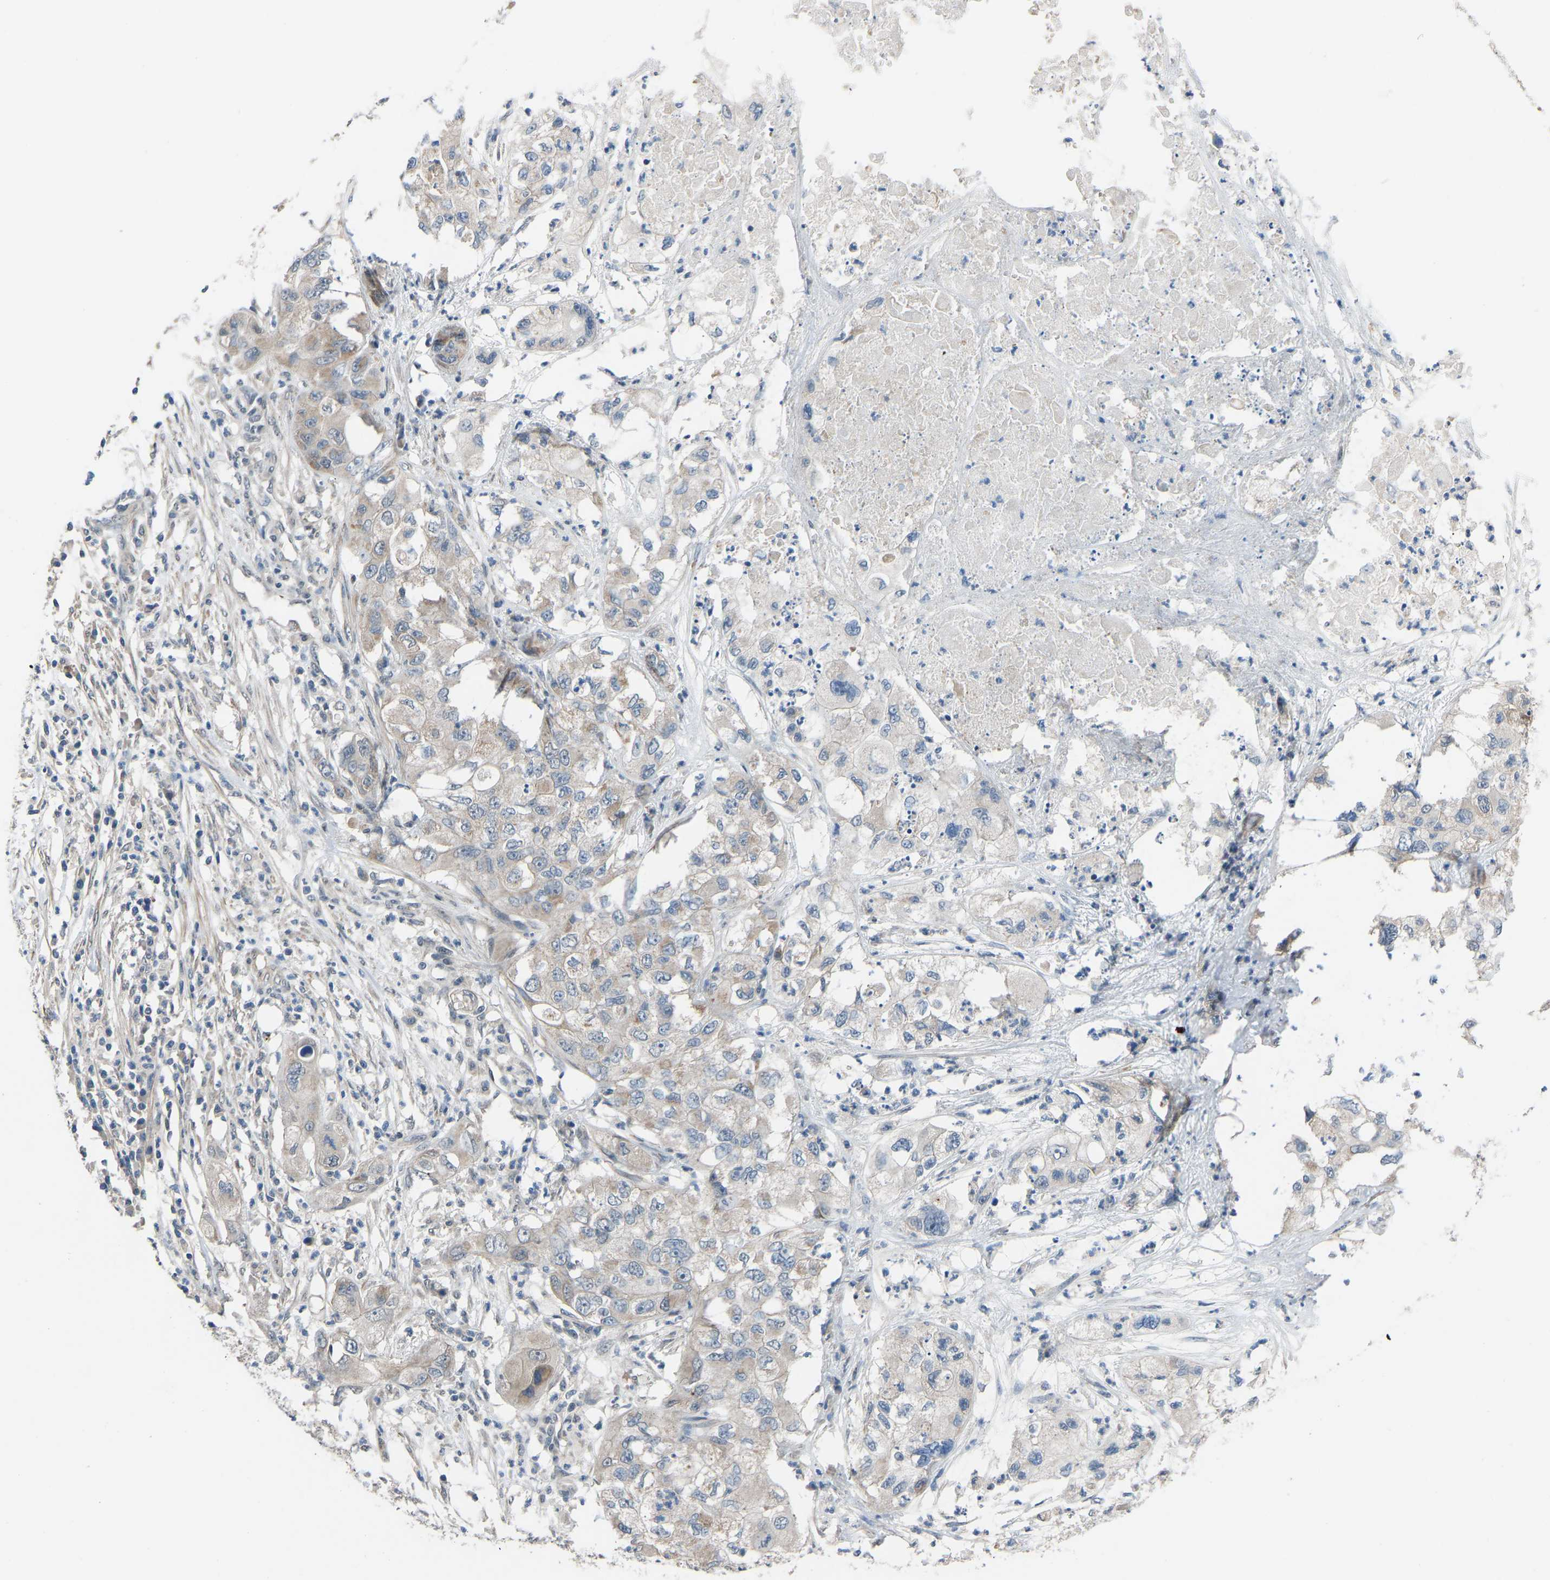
{"staining": {"intensity": "weak", "quantity": "<25%", "location": "cytoplasmic/membranous"}, "tissue": "pancreatic cancer", "cell_type": "Tumor cells", "image_type": "cancer", "snomed": [{"axis": "morphology", "description": "Adenocarcinoma, NOS"}, {"axis": "topography", "description": "Pancreas"}], "caption": "Immunohistochemical staining of adenocarcinoma (pancreatic) demonstrates no significant positivity in tumor cells.", "gene": "CDK2AP1", "patient": {"sex": "female", "age": 78}}